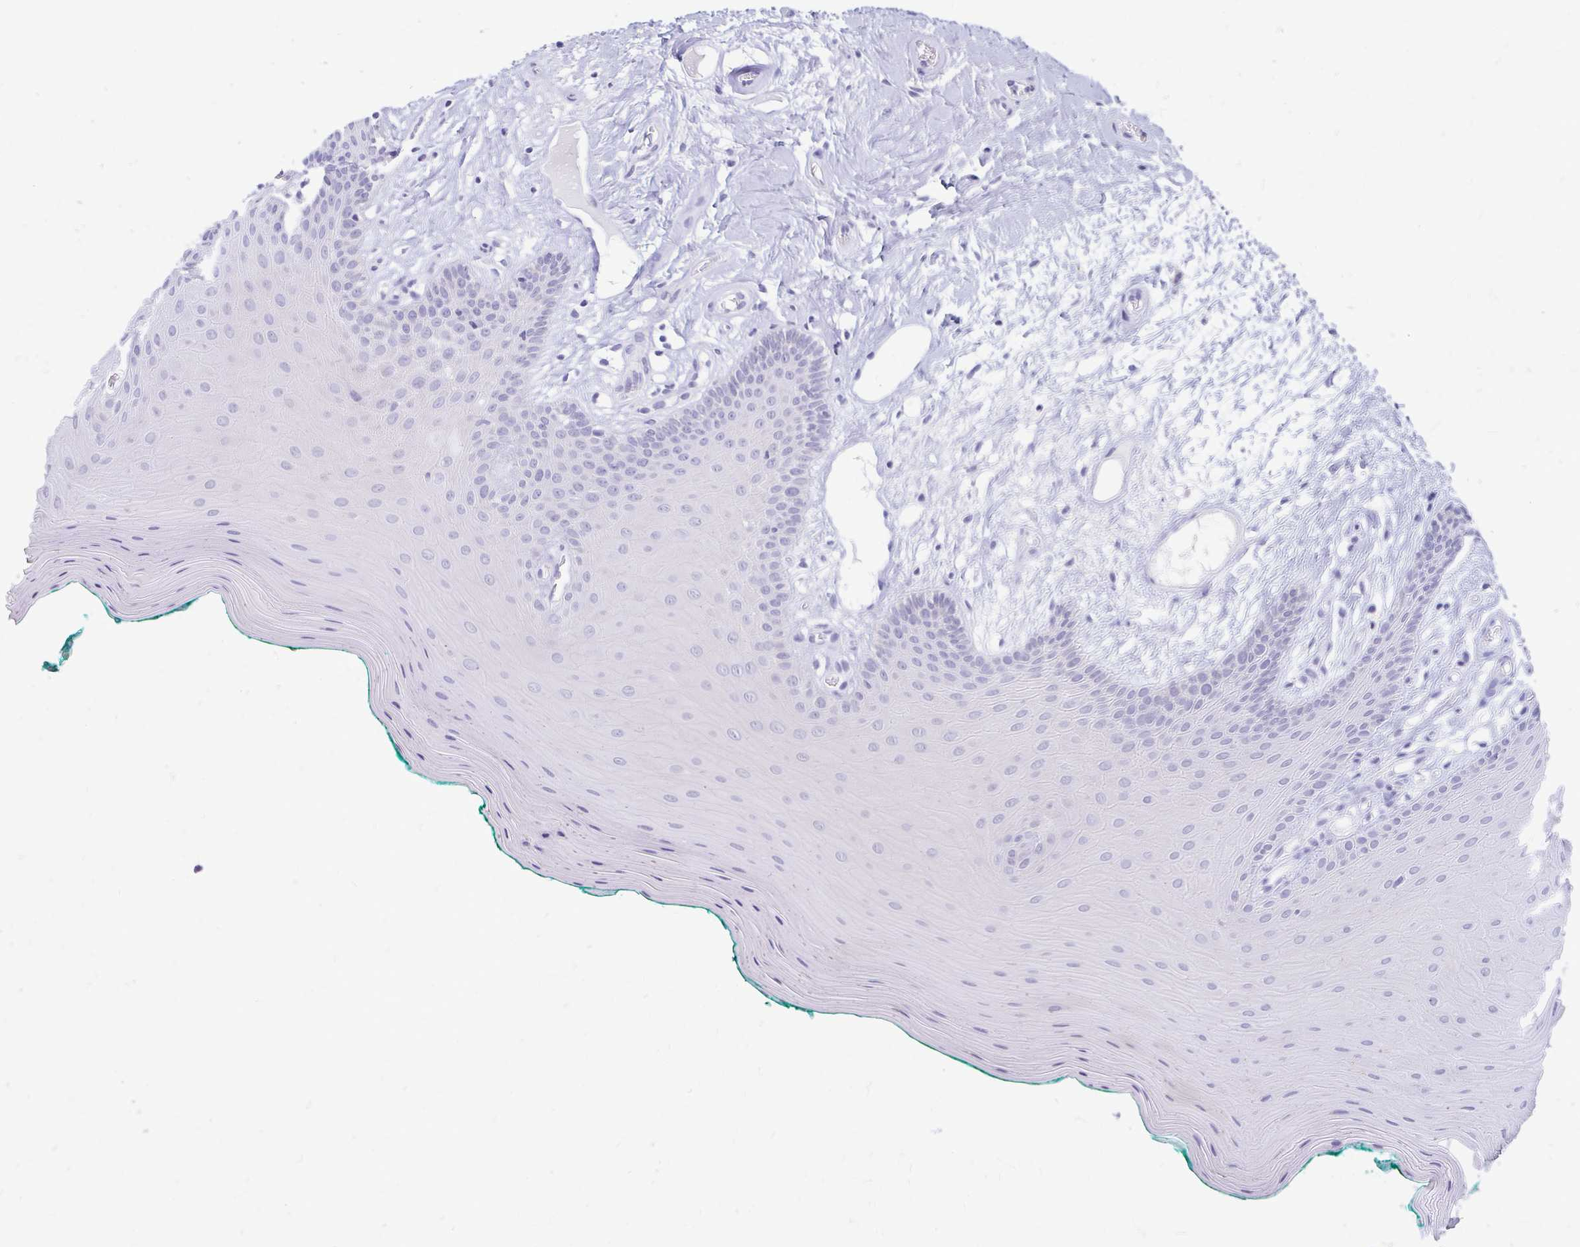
{"staining": {"intensity": "negative", "quantity": "none", "location": "none"}, "tissue": "oral mucosa", "cell_type": "Squamous epithelial cells", "image_type": "normal", "snomed": [{"axis": "morphology", "description": "Normal tissue, NOS"}, {"axis": "topography", "description": "Oral tissue"}], "caption": "Immunohistochemistry photomicrograph of unremarkable human oral mucosa stained for a protein (brown), which displays no positivity in squamous epithelial cells.", "gene": "PEG10", "patient": {"sex": "female", "age": 40}}